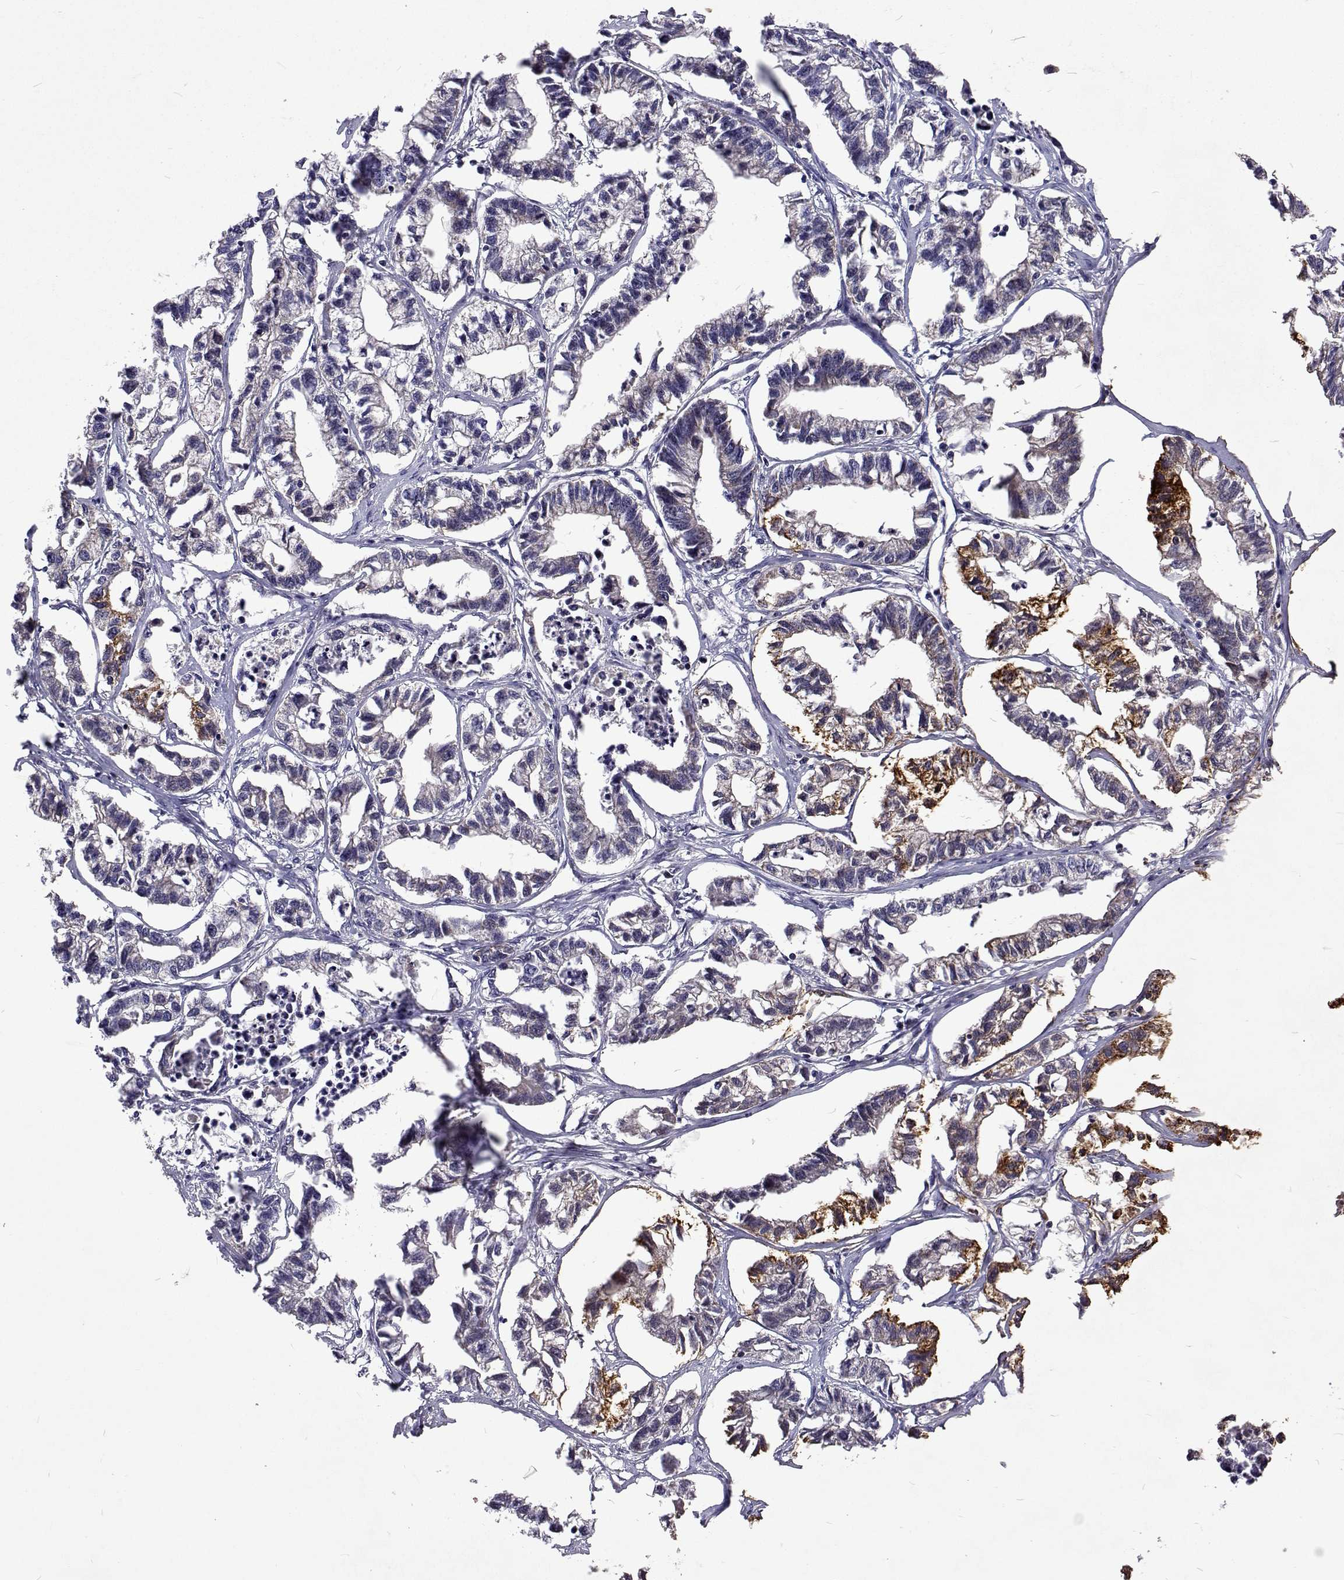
{"staining": {"intensity": "moderate", "quantity": "<25%", "location": "cytoplasmic/membranous"}, "tissue": "stomach cancer", "cell_type": "Tumor cells", "image_type": "cancer", "snomed": [{"axis": "morphology", "description": "Adenocarcinoma, NOS"}, {"axis": "topography", "description": "Stomach"}], "caption": "Brown immunohistochemical staining in adenocarcinoma (stomach) exhibits moderate cytoplasmic/membranous expression in approximately <25% of tumor cells.", "gene": "DHTKD1", "patient": {"sex": "male", "age": 83}}